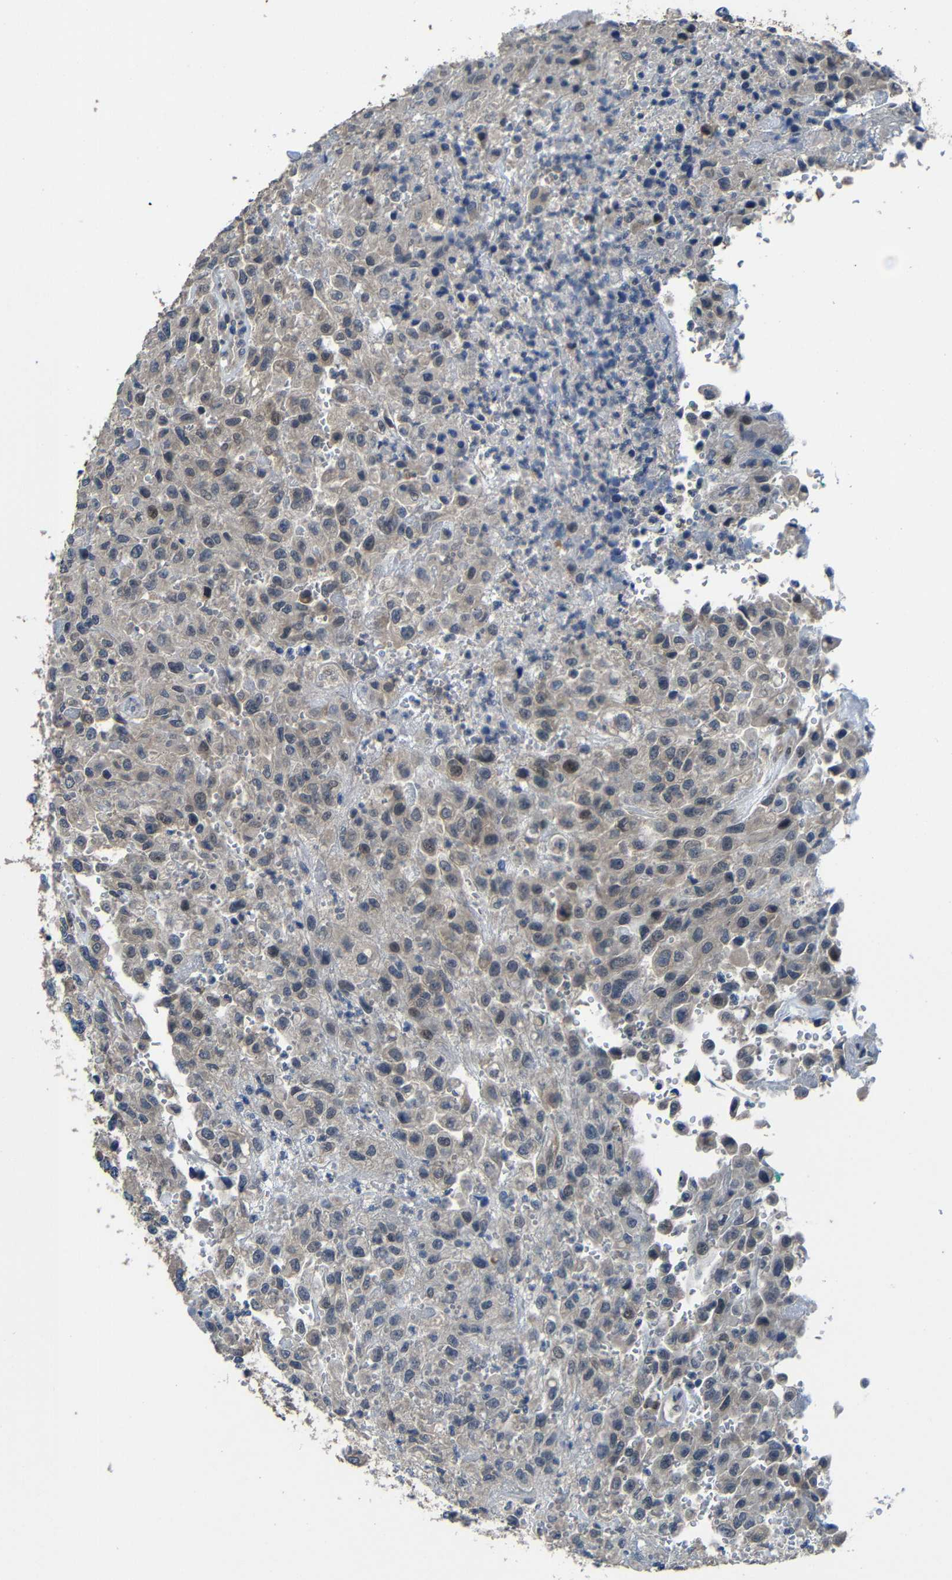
{"staining": {"intensity": "weak", "quantity": "25%-75%", "location": "cytoplasmic/membranous"}, "tissue": "urothelial cancer", "cell_type": "Tumor cells", "image_type": "cancer", "snomed": [{"axis": "morphology", "description": "Urothelial carcinoma, High grade"}, {"axis": "topography", "description": "Urinary bladder"}], "caption": "The histopathology image reveals staining of urothelial cancer, revealing weak cytoplasmic/membranous protein expression (brown color) within tumor cells.", "gene": "C6orf89", "patient": {"sex": "male", "age": 46}}